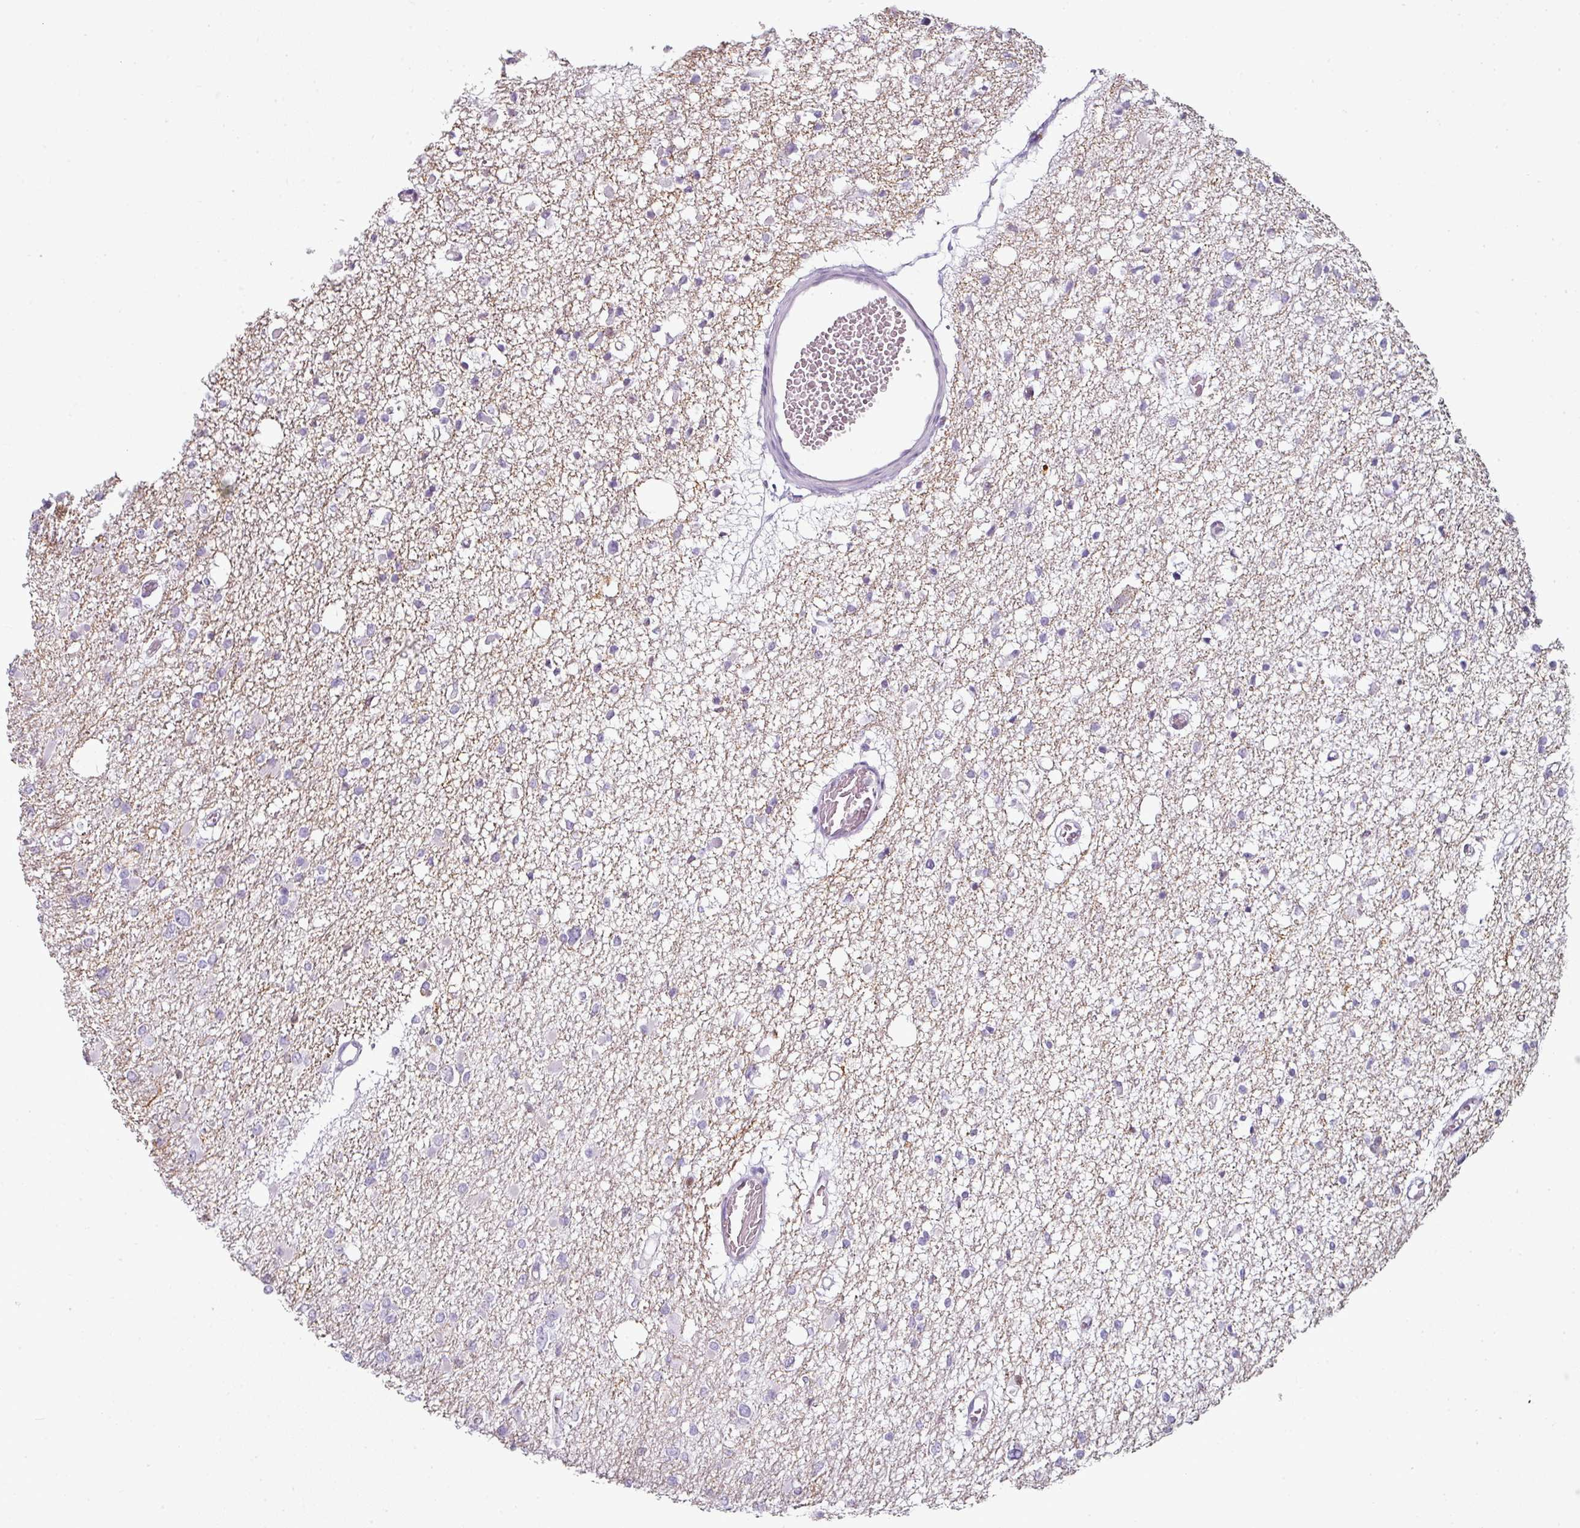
{"staining": {"intensity": "negative", "quantity": "none", "location": "none"}, "tissue": "glioma", "cell_type": "Tumor cells", "image_type": "cancer", "snomed": [{"axis": "morphology", "description": "Glioma, malignant, Low grade"}, {"axis": "topography", "description": "Brain"}], "caption": "This is an immunohistochemistry (IHC) histopathology image of glioma. There is no staining in tumor cells.", "gene": "SYT8", "patient": {"sex": "female", "age": 22}}